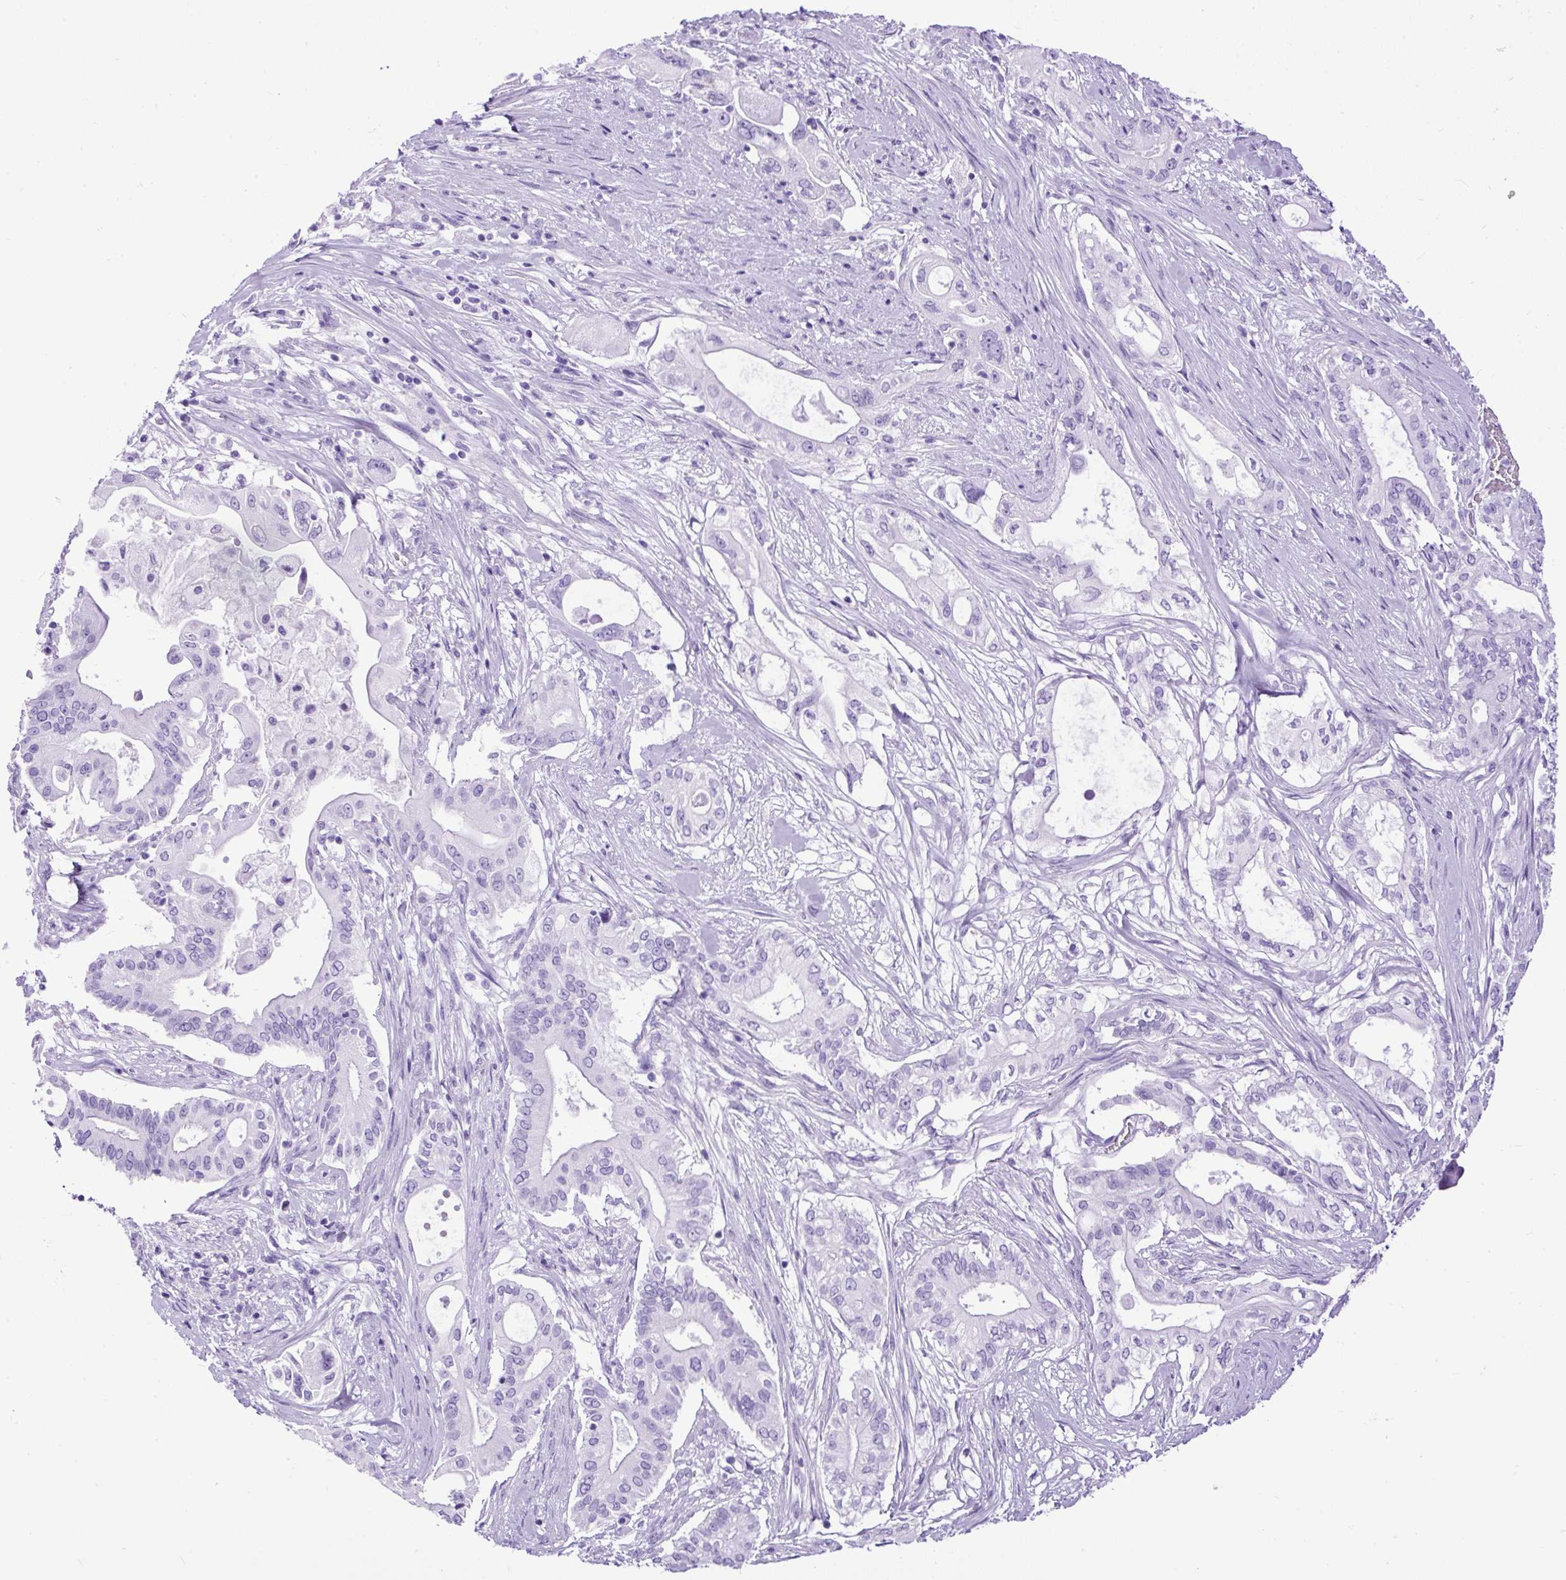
{"staining": {"intensity": "negative", "quantity": "none", "location": "none"}, "tissue": "pancreatic cancer", "cell_type": "Tumor cells", "image_type": "cancer", "snomed": [{"axis": "morphology", "description": "Adenocarcinoma, NOS"}, {"axis": "topography", "description": "Pancreas"}], "caption": "DAB (3,3'-diaminobenzidine) immunohistochemical staining of pancreatic adenocarcinoma reveals no significant positivity in tumor cells.", "gene": "CEL", "patient": {"sex": "female", "age": 68}}